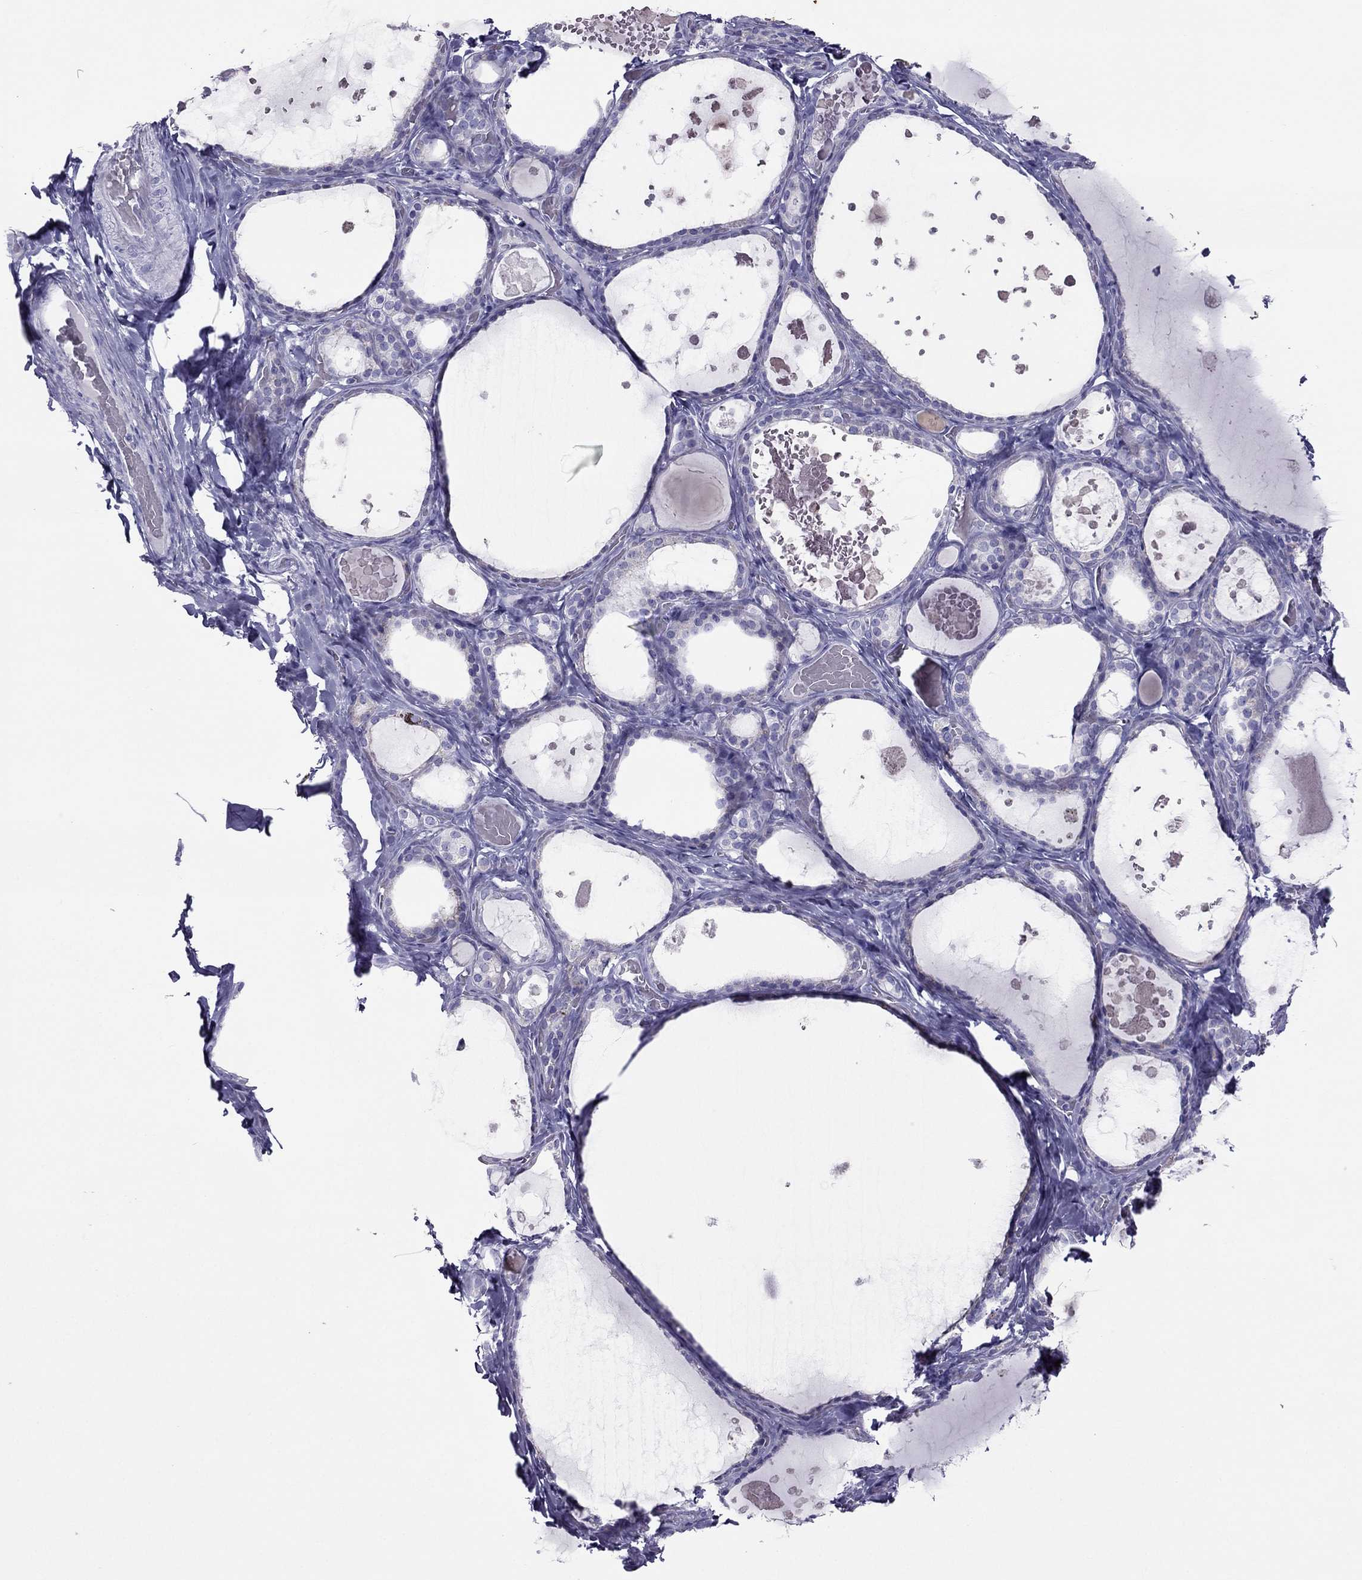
{"staining": {"intensity": "negative", "quantity": "none", "location": "none"}, "tissue": "thyroid gland", "cell_type": "Glandular cells", "image_type": "normal", "snomed": [{"axis": "morphology", "description": "Normal tissue, NOS"}, {"axis": "topography", "description": "Thyroid gland"}], "caption": "Benign thyroid gland was stained to show a protein in brown. There is no significant staining in glandular cells. (DAB immunohistochemistry visualized using brightfield microscopy, high magnification).", "gene": "MAEL", "patient": {"sex": "female", "age": 56}}